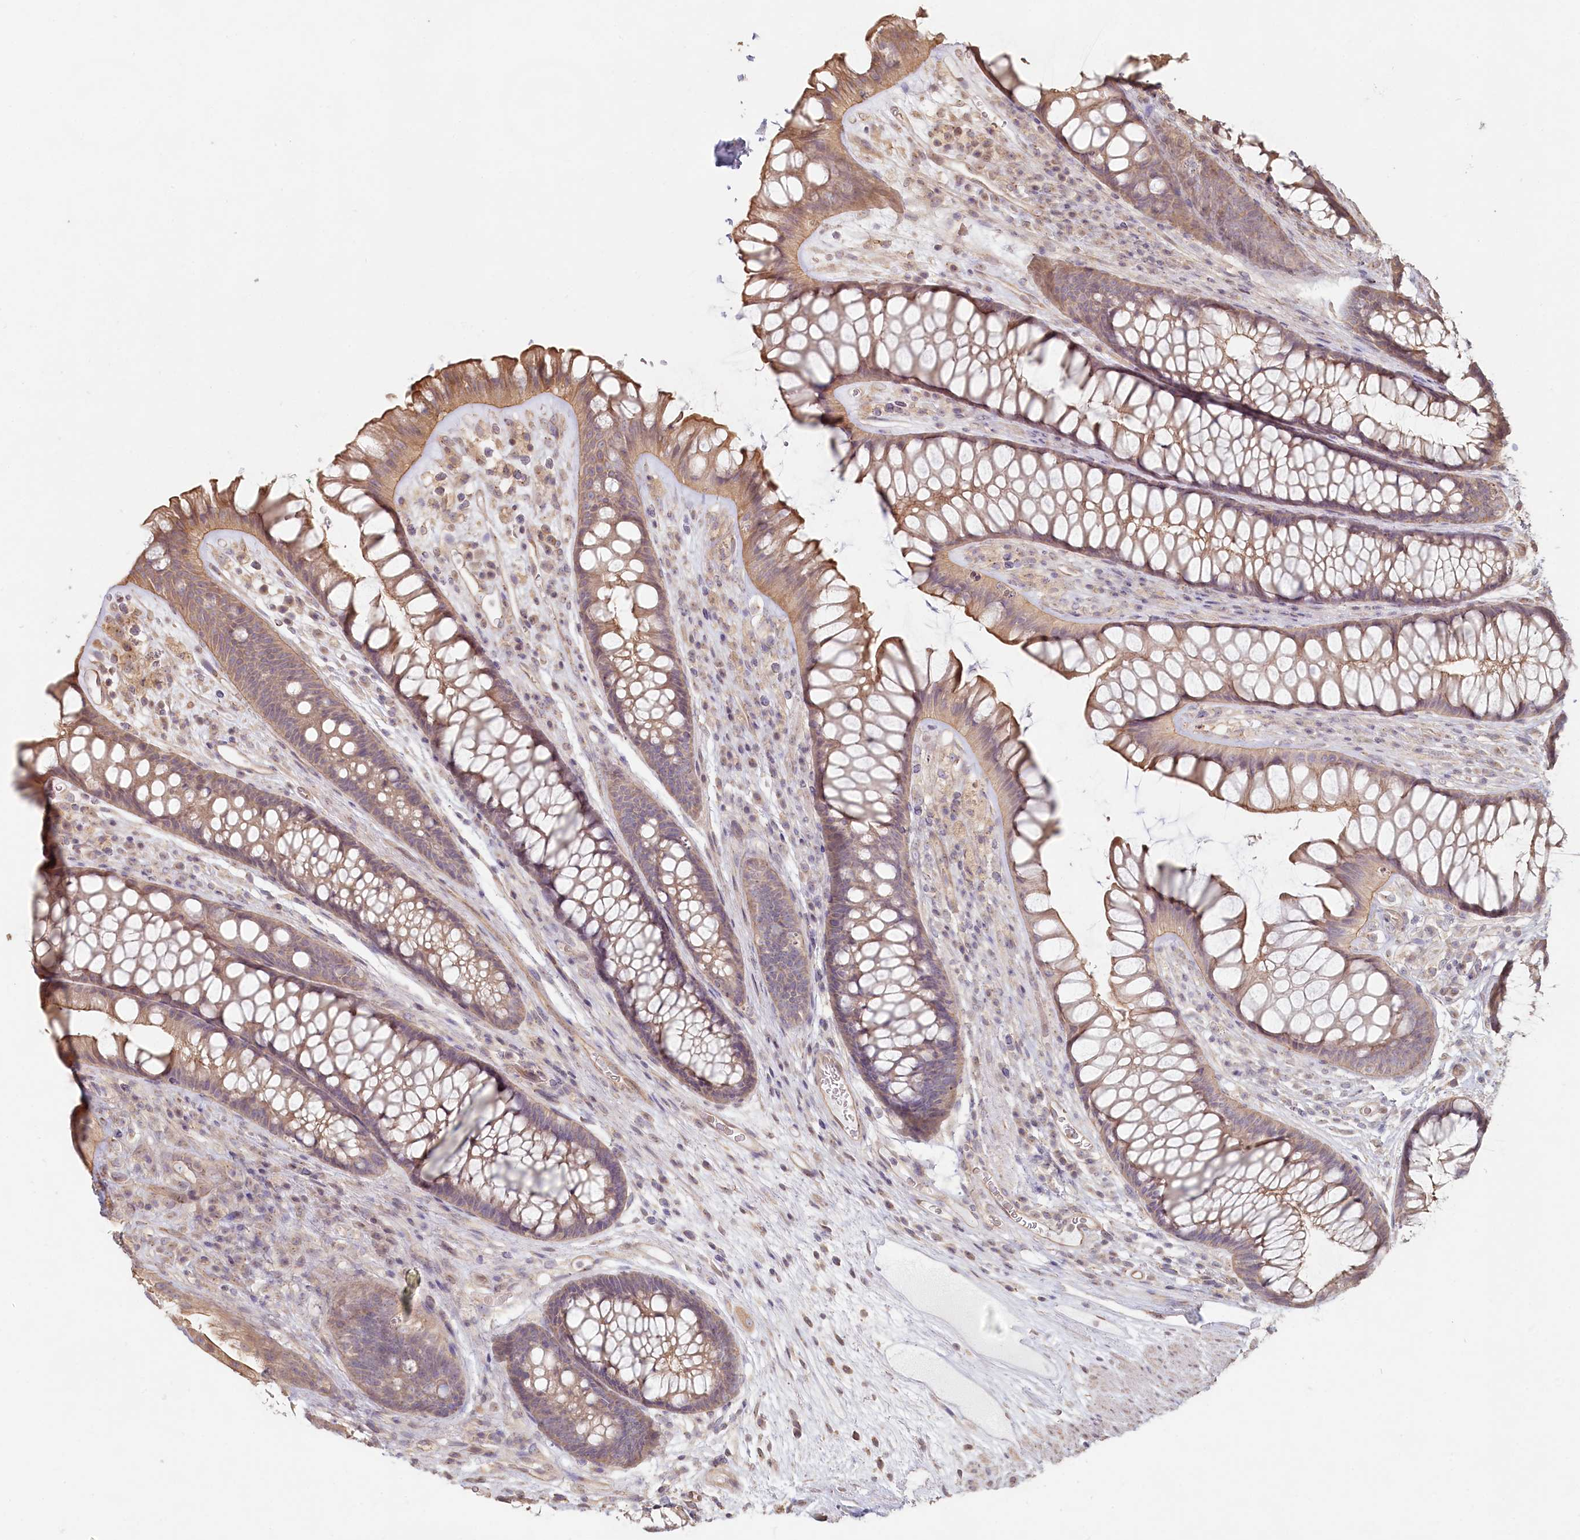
{"staining": {"intensity": "moderate", "quantity": ">75%", "location": "cytoplasmic/membranous"}, "tissue": "rectum", "cell_type": "Glandular cells", "image_type": "normal", "snomed": [{"axis": "morphology", "description": "Normal tissue, NOS"}, {"axis": "topography", "description": "Rectum"}], "caption": "Unremarkable rectum was stained to show a protein in brown. There is medium levels of moderate cytoplasmic/membranous positivity in about >75% of glandular cells.", "gene": "TCHP", "patient": {"sex": "male", "age": 74}}